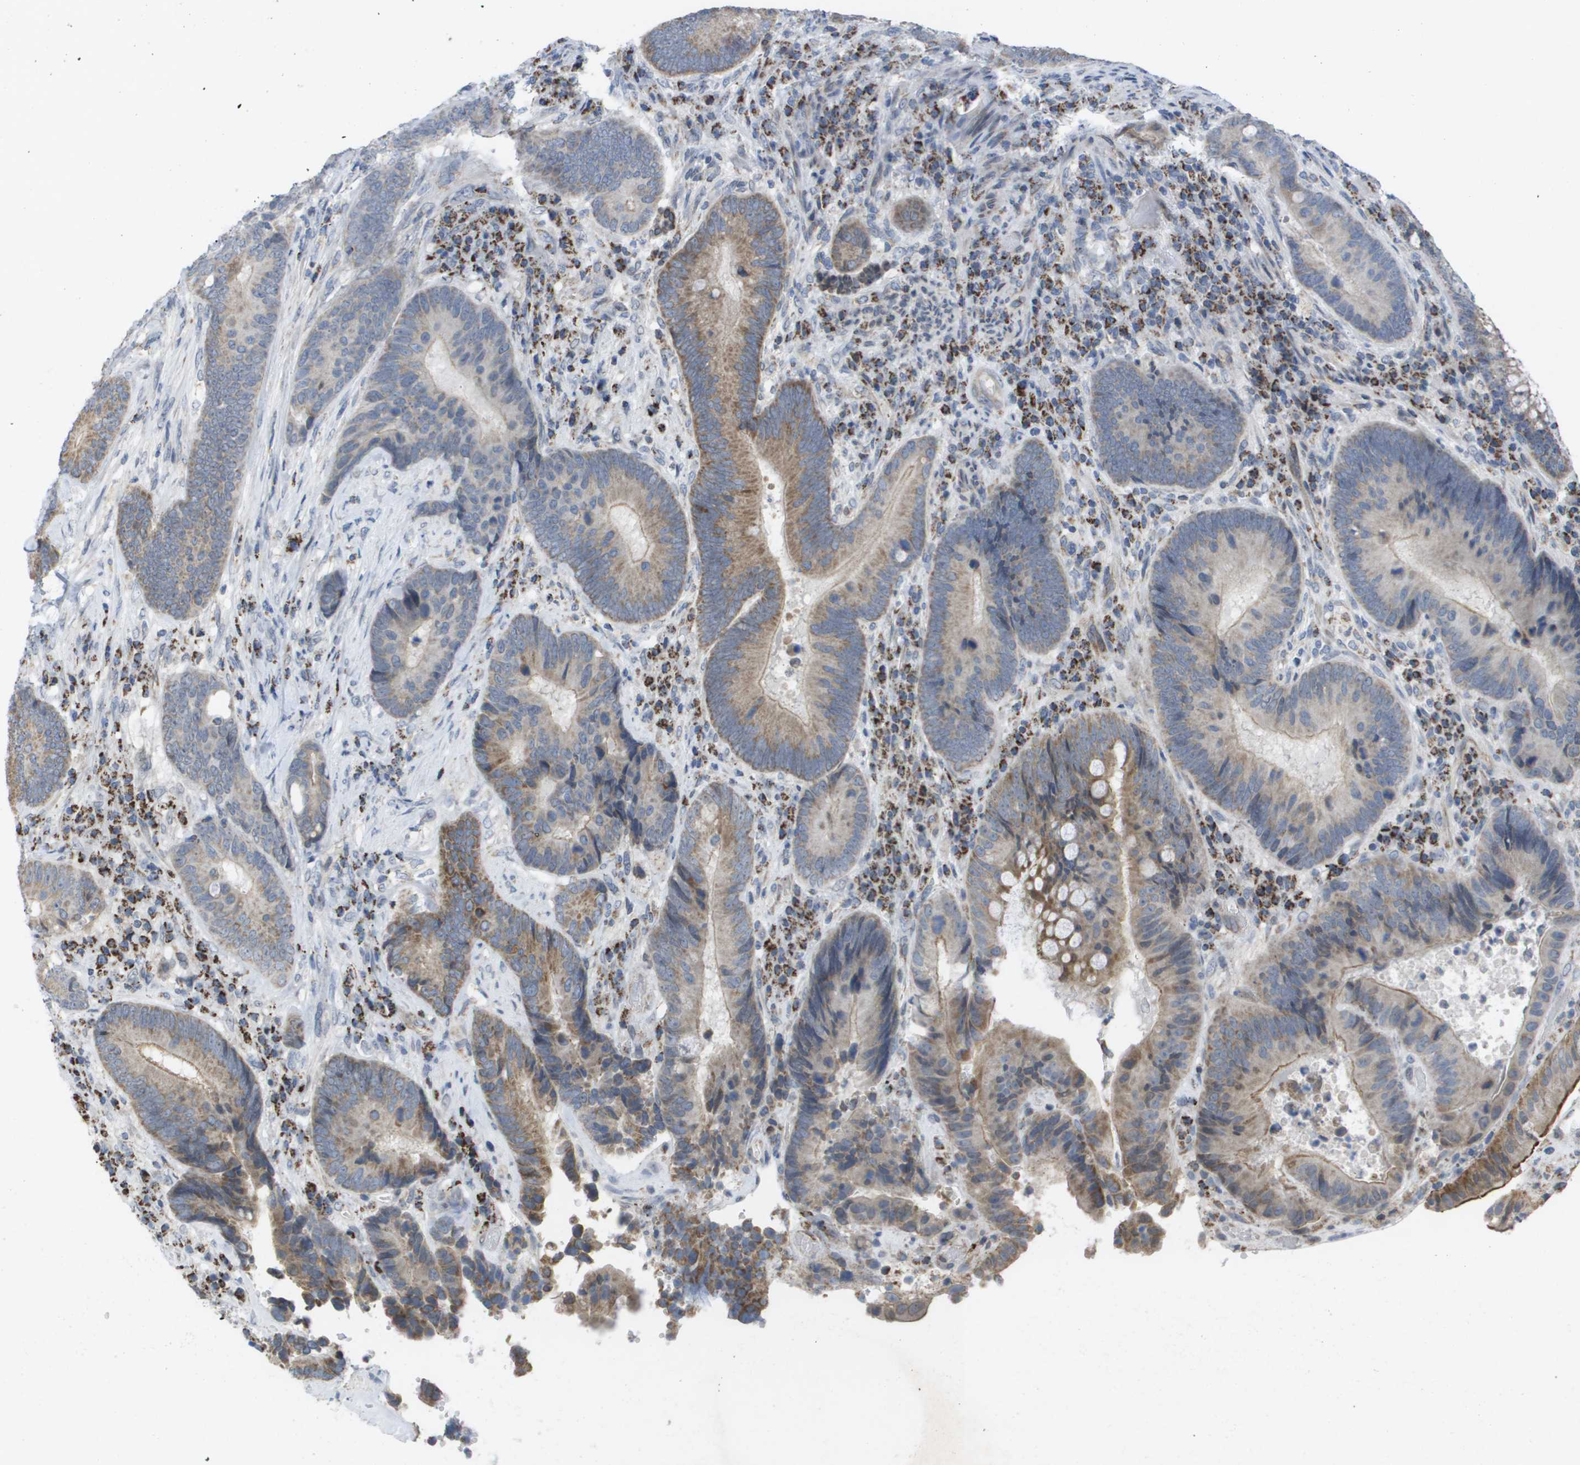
{"staining": {"intensity": "moderate", "quantity": "25%-75%", "location": "cytoplasmic/membranous"}, "tissue": "colorectal cancer", "cell_type": "Tumor cells", "image_type": "cancer", "snomed": [{"axis": "morphology", "description": "Adenocarcinoma, NOS"}, {"axis": "topography", "description": "Rectum"}], "caption": "Moderate cytoplasmic/membranous positivity is seen in approximately 25%-75% of tumor cells in colorectal cancer (adenocarcinoma). The protein of interest is stained brown, and the nuclei are stained in blue (DAB IHC with brightfield microscopy, high magnification).", "gene": "TMEM223", "patient": {"sex": "male", "age": 51}}